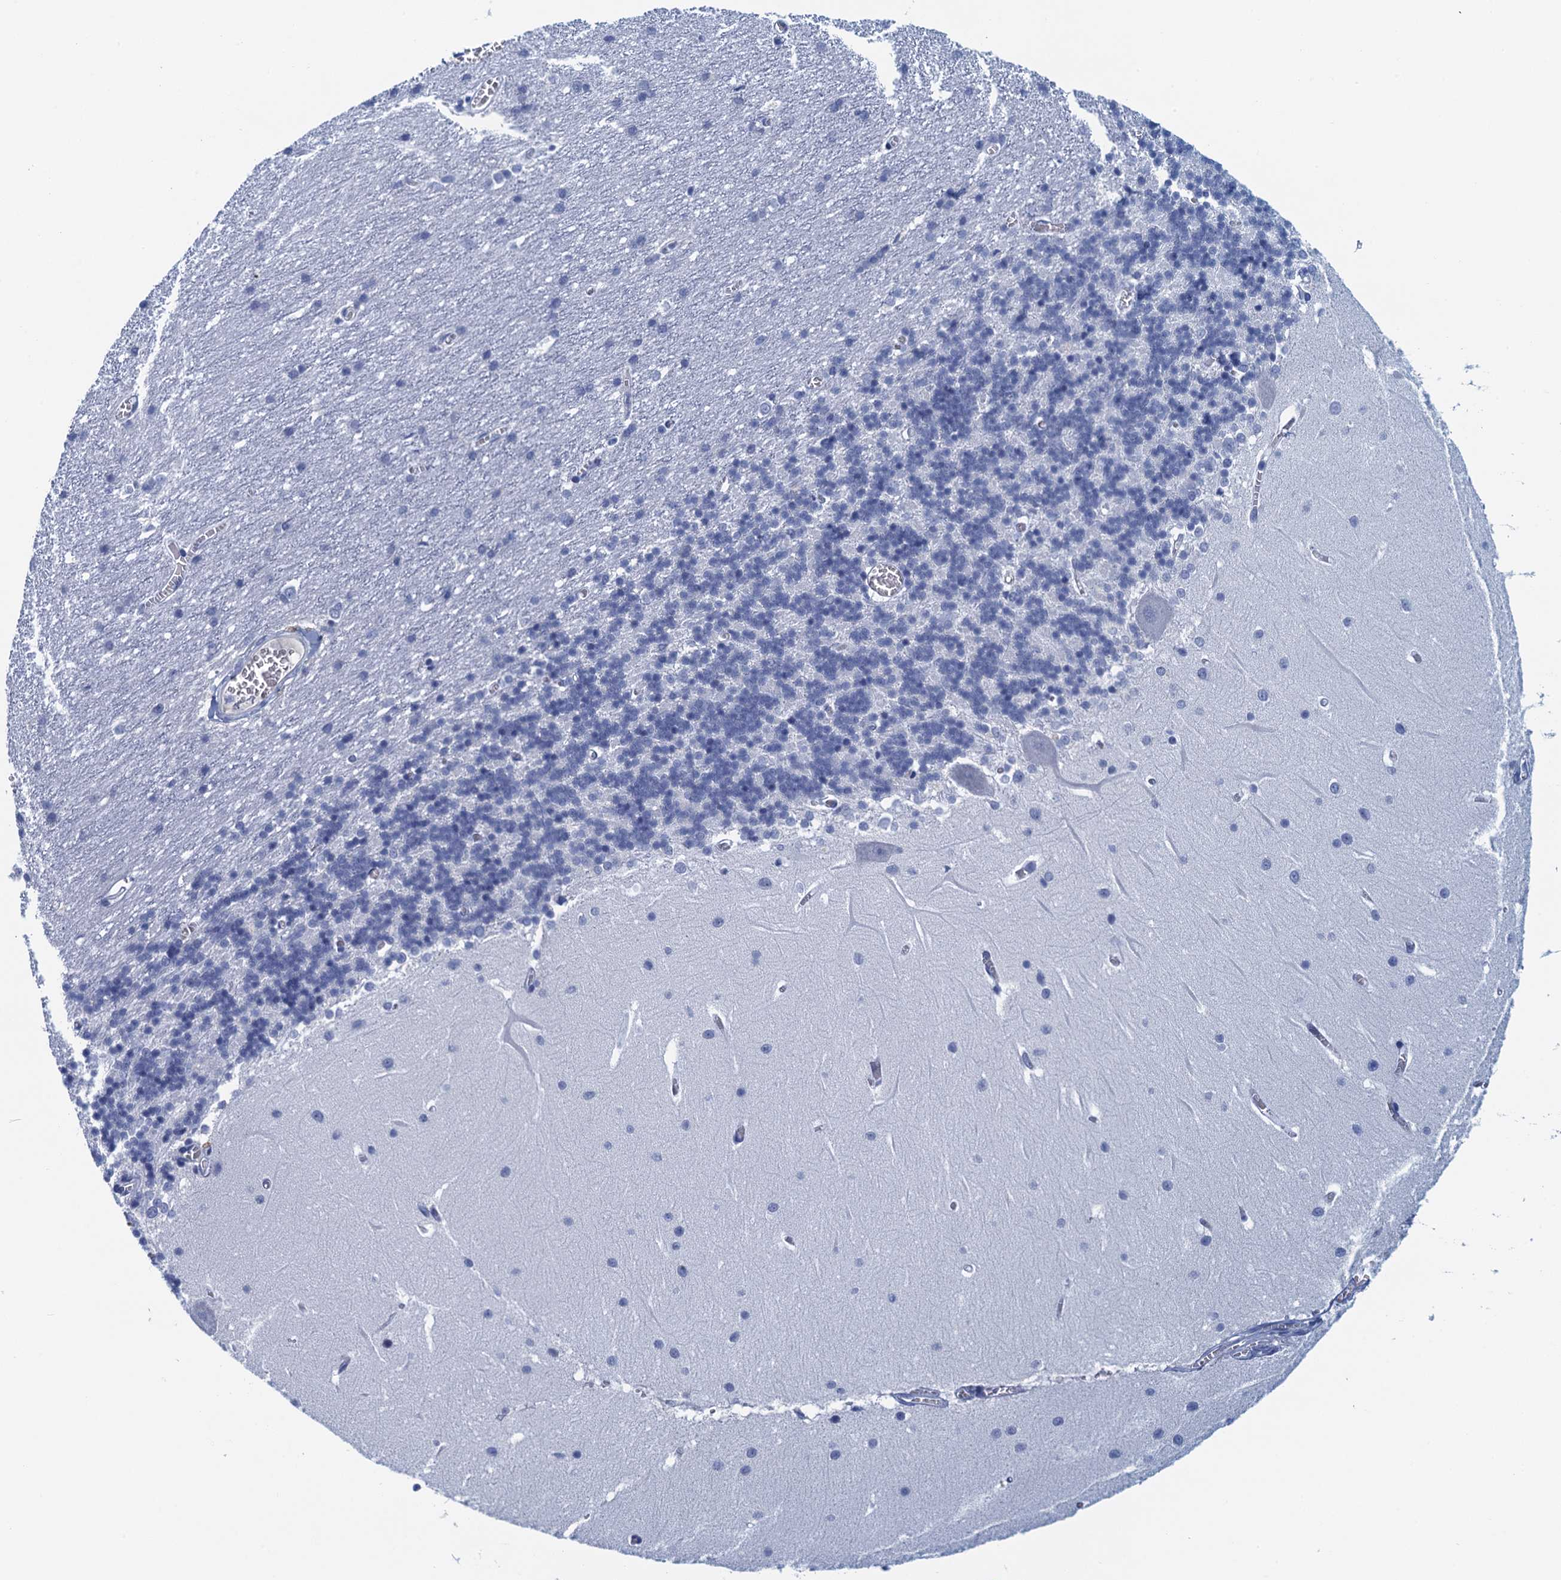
{"staining": {"intensity": "negative", "quantity": "none", "location": "none"}, "tissue": "cerebellum", "cell_type": "Cells in granular layer", "image_type": "normal", "snomed": [{"axis": "morphology", "description": "Normal tissue, NOS"}, {"axis": "topography", "description": "Cerebellum"}], "caption": "IHC image of normal human cerebellum stained for a protein (brown), which shows no staining in cells in granular layer.", "gene": "CYP51A1", "patient": {"sex": "male", "age": 37}}